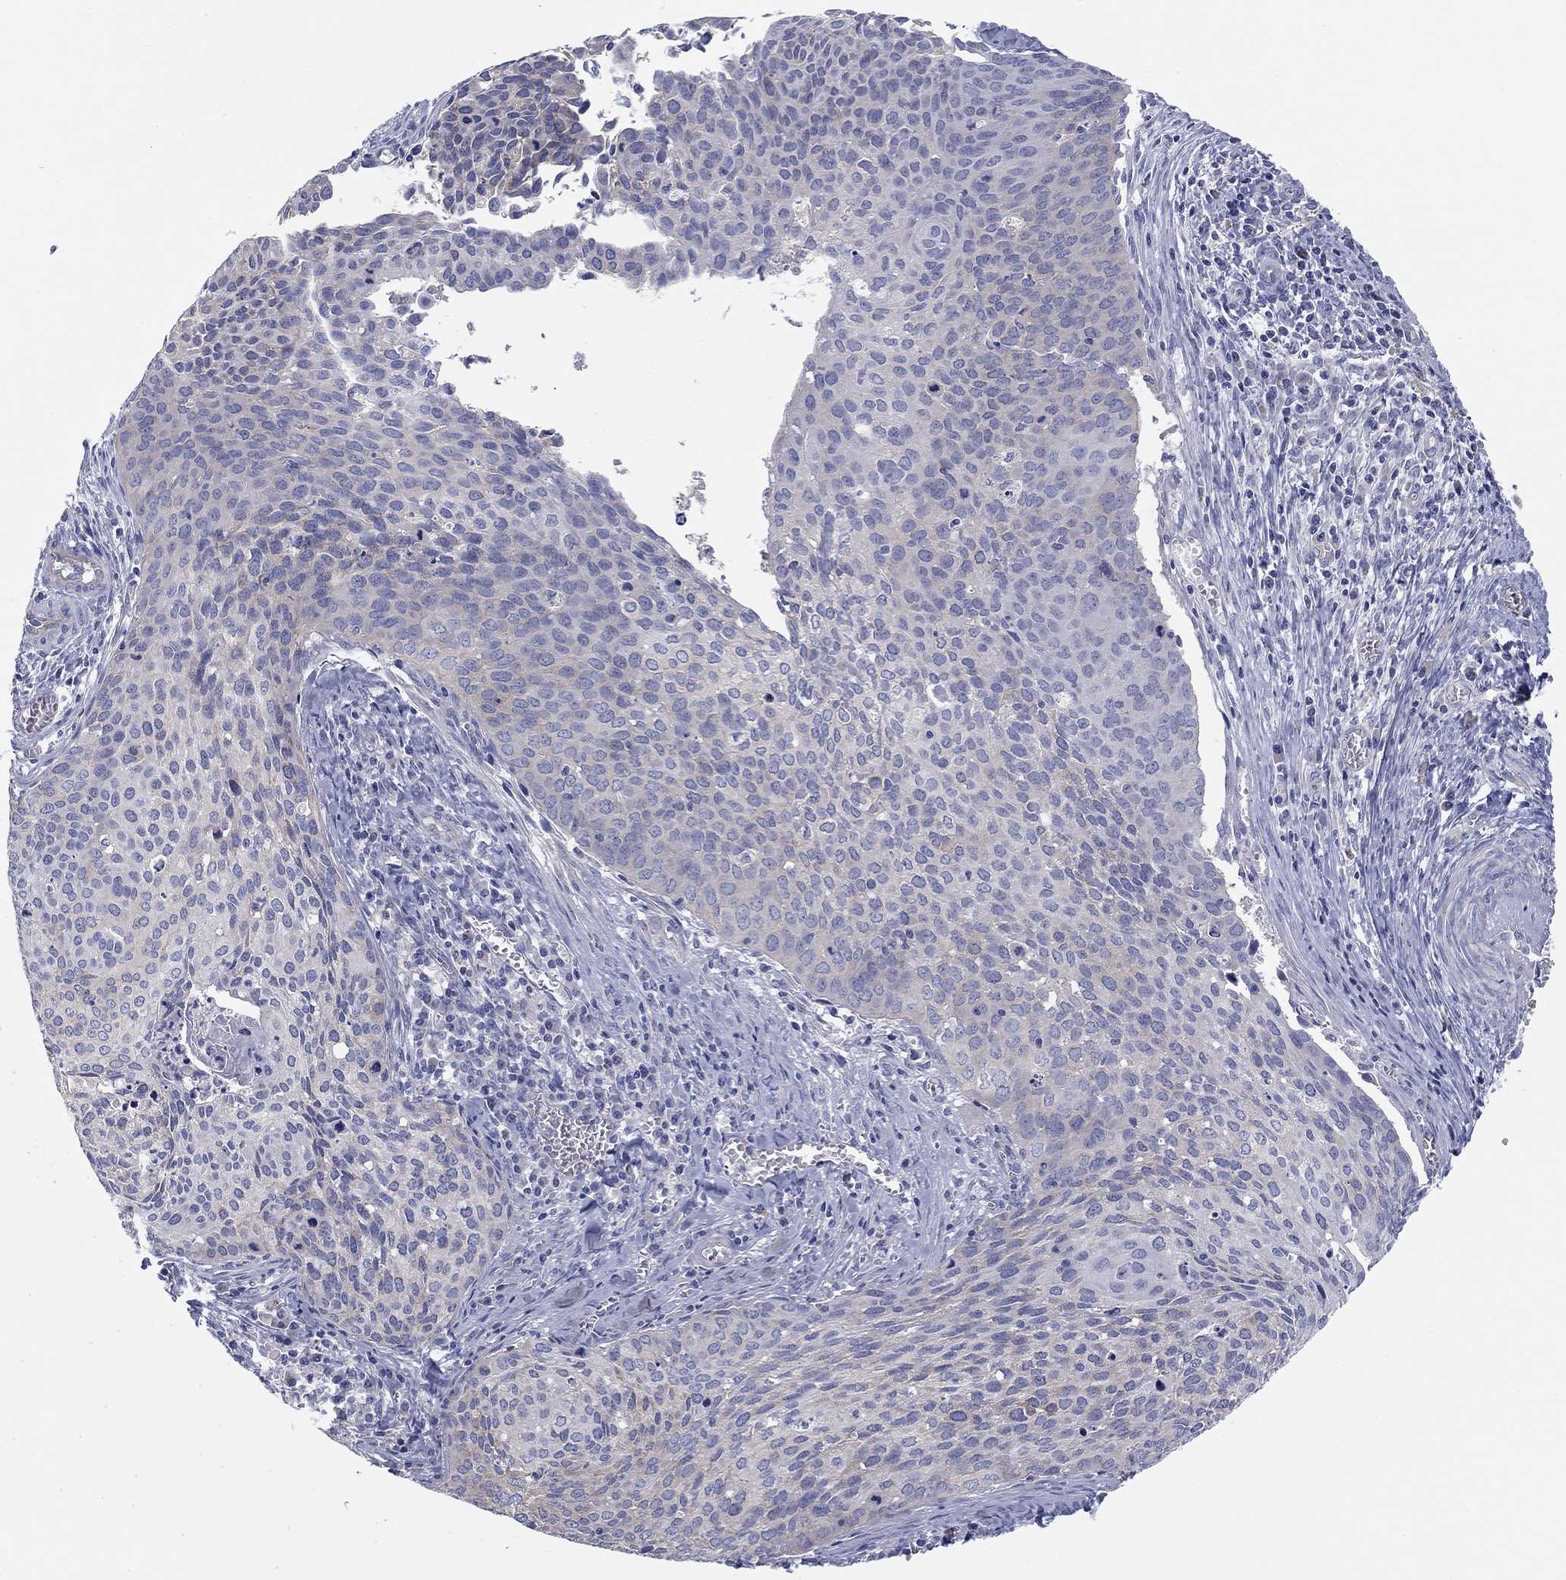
{"staining": {"intensity": "weak", "quantity": "<25%", "location": "cytoplasmic/membranous"}, "tissue": "cervical cancer", "cell_type": "Tumor cells", "image_type": "cancer", "snomed": [{"axis": "morphology", "description": "Squamous cell carcinoma, NOS"}, {"axis": "topography", "description": "Cervix"}], "caption": "Tumor cells show no significant staining in squamous cell carcinoma (cervical).", "gene": "SEPTIN3", "patient": {"sex": "female", "age": 29}}